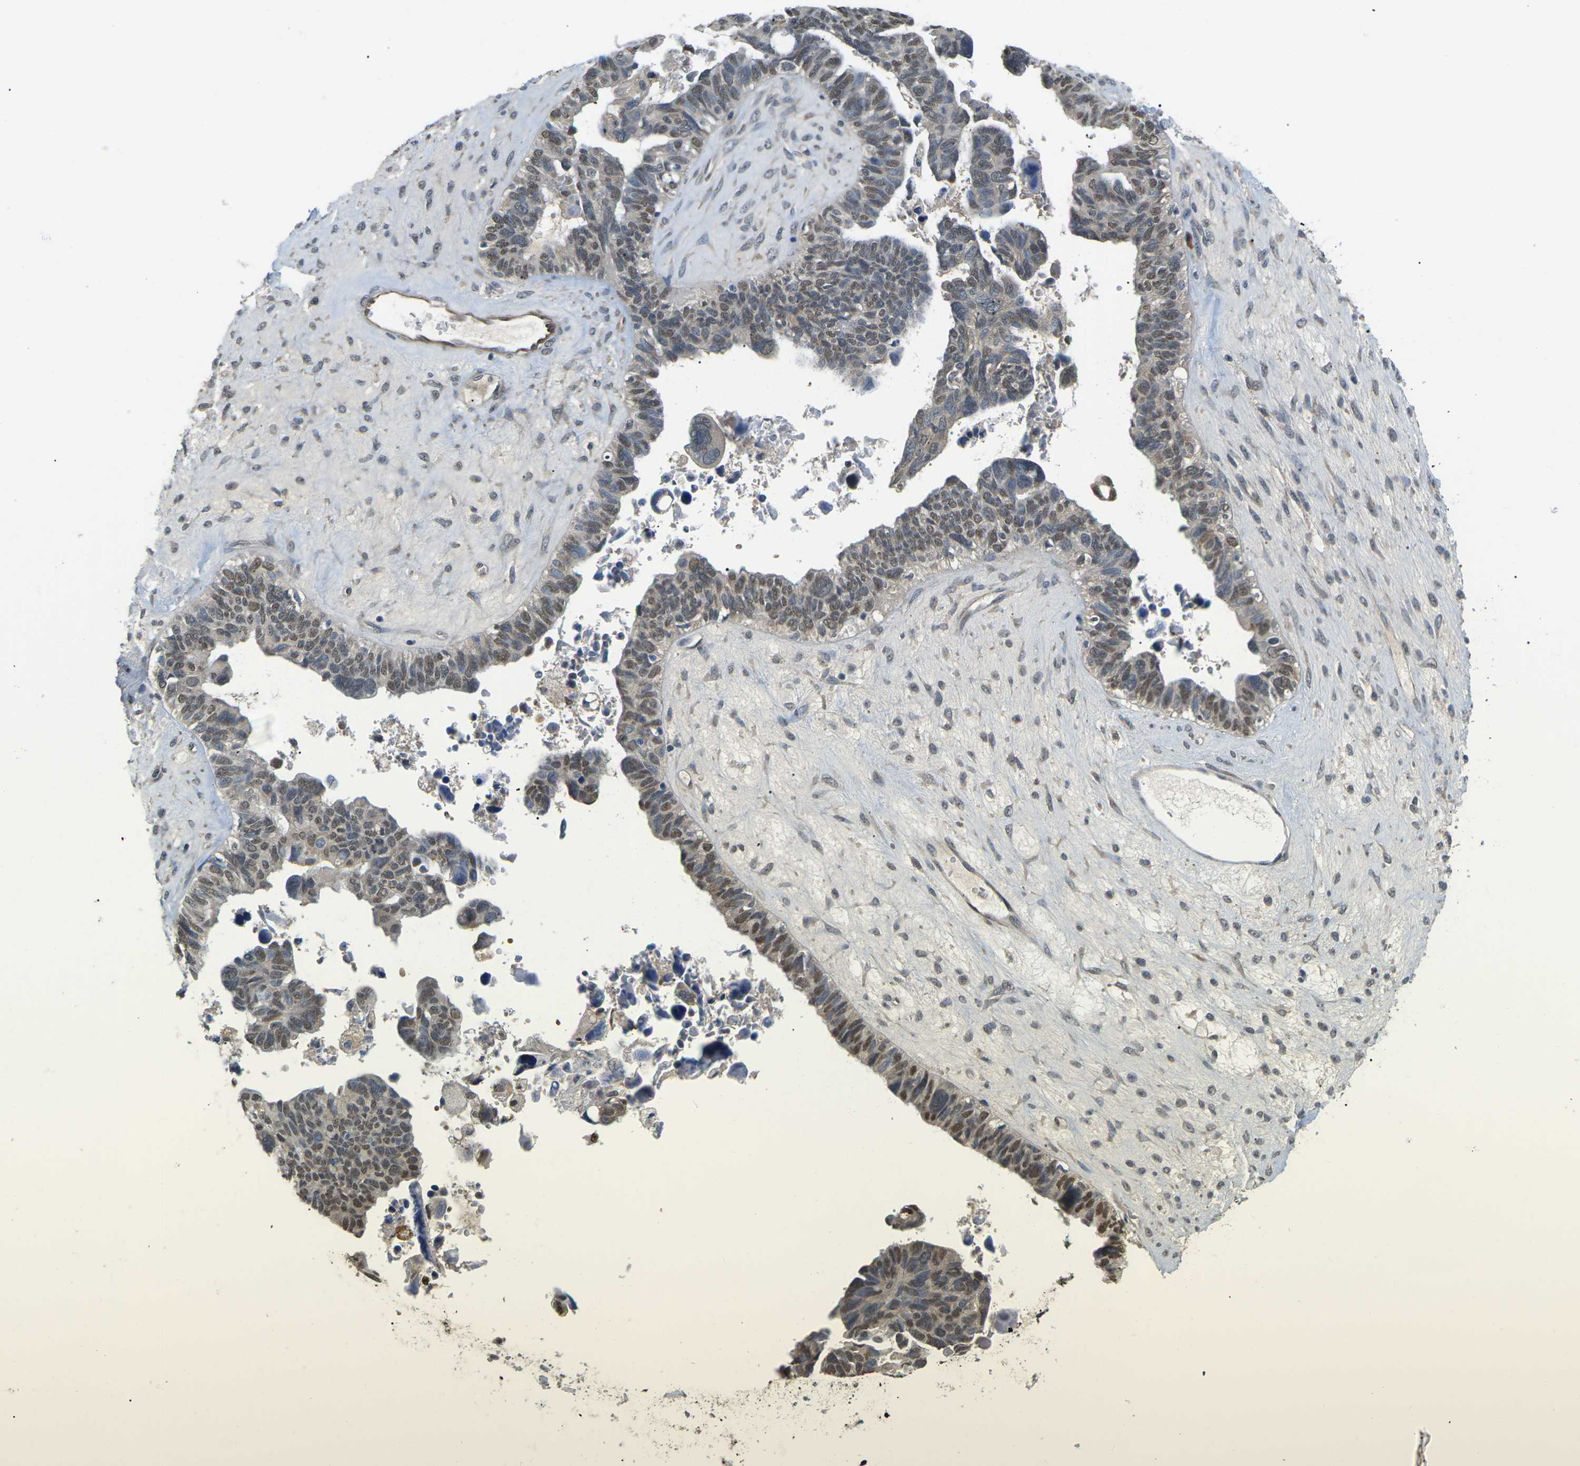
{"staining": {"intensity": "moderate", "quantity": "25%-75%", "location": "nuclear"}, "tissue": "ovarian cancer", "cell_type": "Tumor cells", "image_type": "cancer", "snomed": [{"axis": "morphology", "description": "Cystadenocarcinoma, serous, NOS"}, {"axis": "topography", "description": "Ovary"}], "caption": "A medium amount of moderate nuclear positivity is identified in approximately 25%-75% of tumor cells in ovarian cancer tissue.", "gene": "ERBB4", "patient": {"sex": "female", "age": 79}}